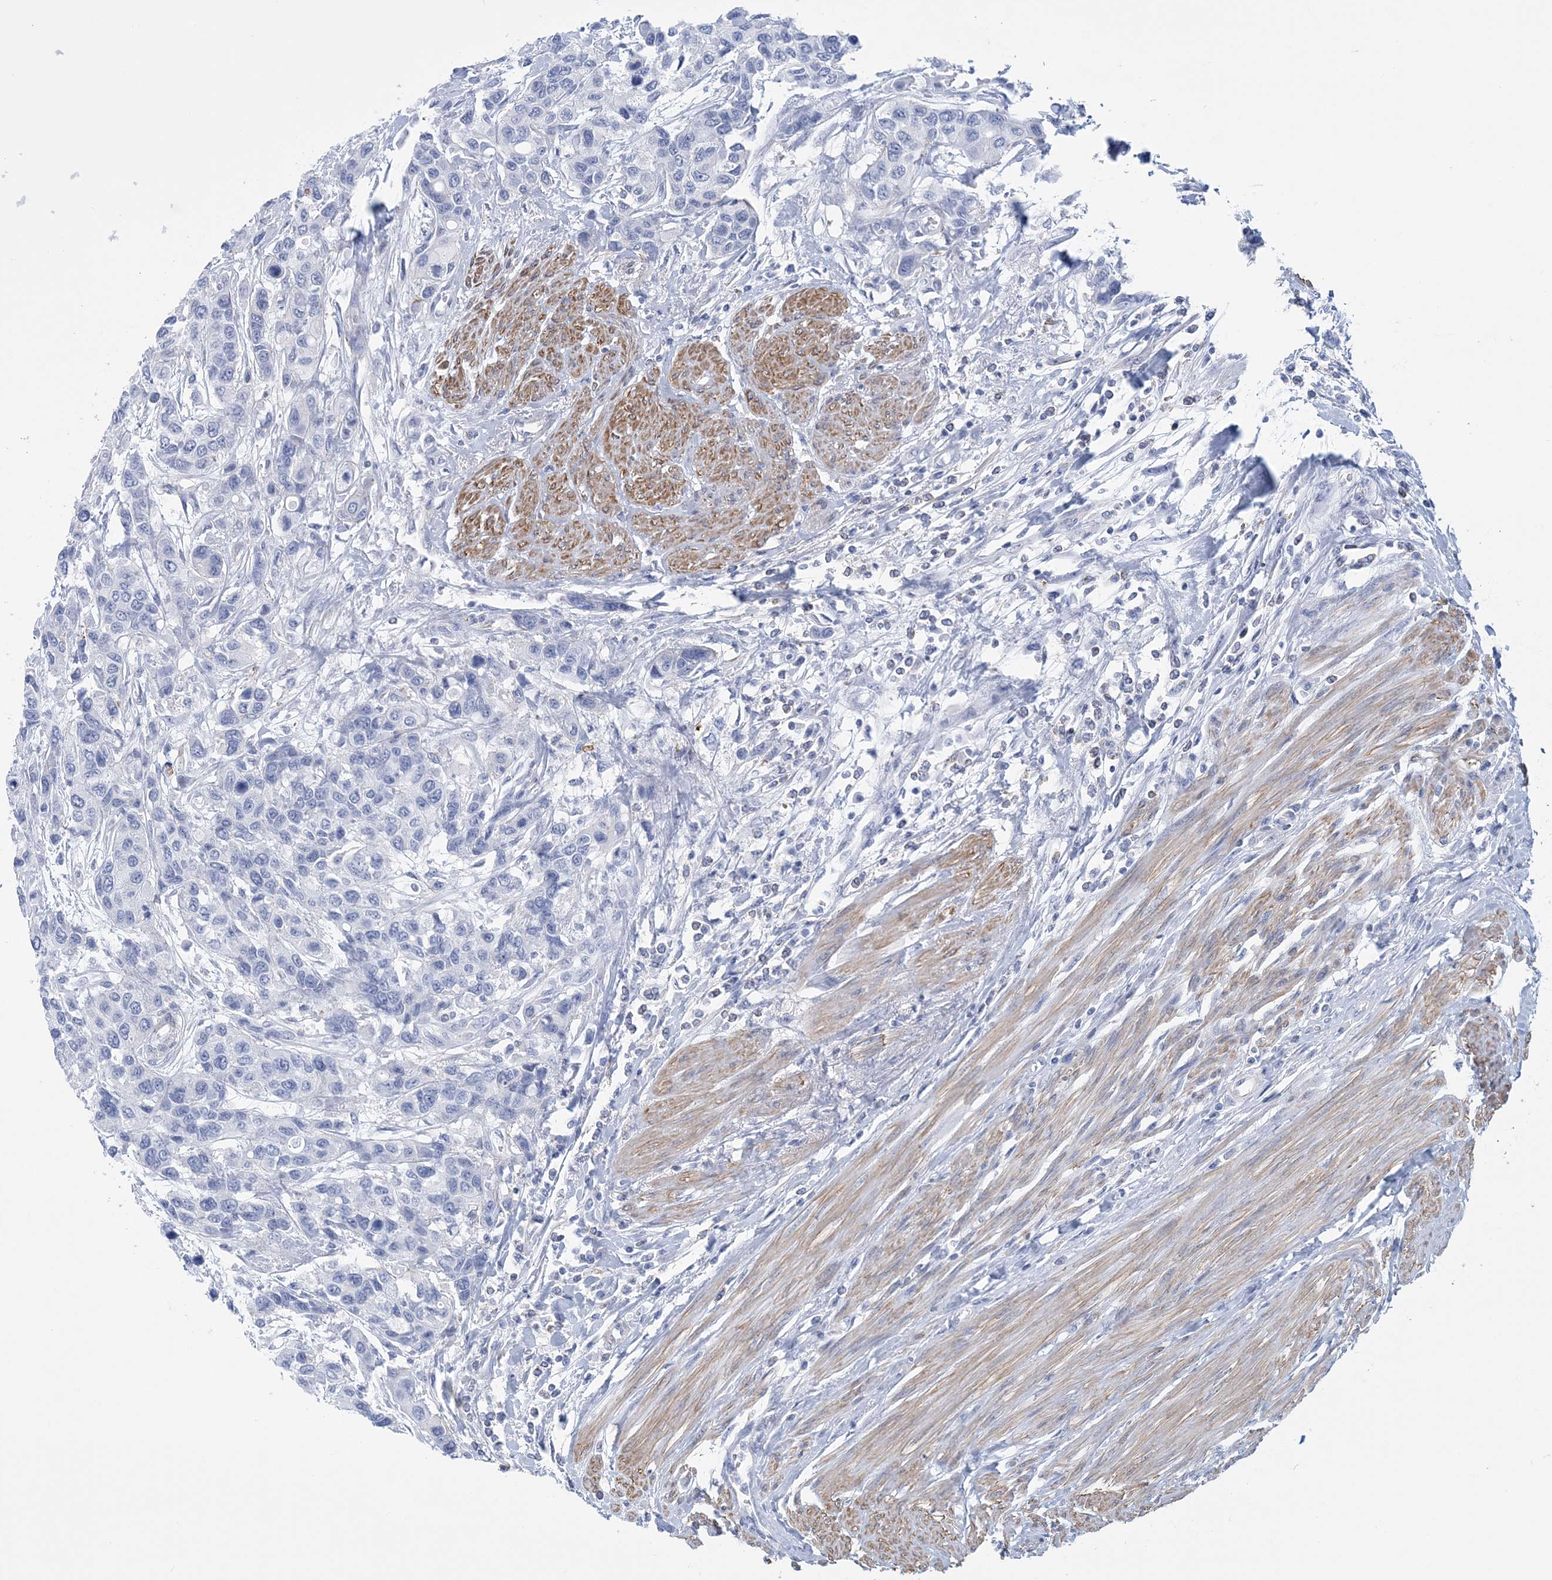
{"staining": {"intensity": "negative", "quantity": "none", "location": "none"}, "tissue": "urothelial cancer", "cell_type": "Tumor cells", "image_type": "cancer", "snomed": [{"axis": "morphology", "description": "Normal tissue, NOS"}, {"axis": "morphology", "description": "Urothelial carcinoma, High grade"}, {"axis": "topography", "description": "Vascular tissue"}, {"axis": "topography", "description": "Urinary bladder"}], "caption": "IHC image of urothelial cancer stained for a protein (brown), which demonstrates no expression in tumor cells. The staining was performed using DAB to visualize the protein expression in brown, while the nuclei were stained in blue with hematoxylin (Magnification: 20x).", "gene": "C11orf21", "patient": {"sex": "female", "age": 56}}